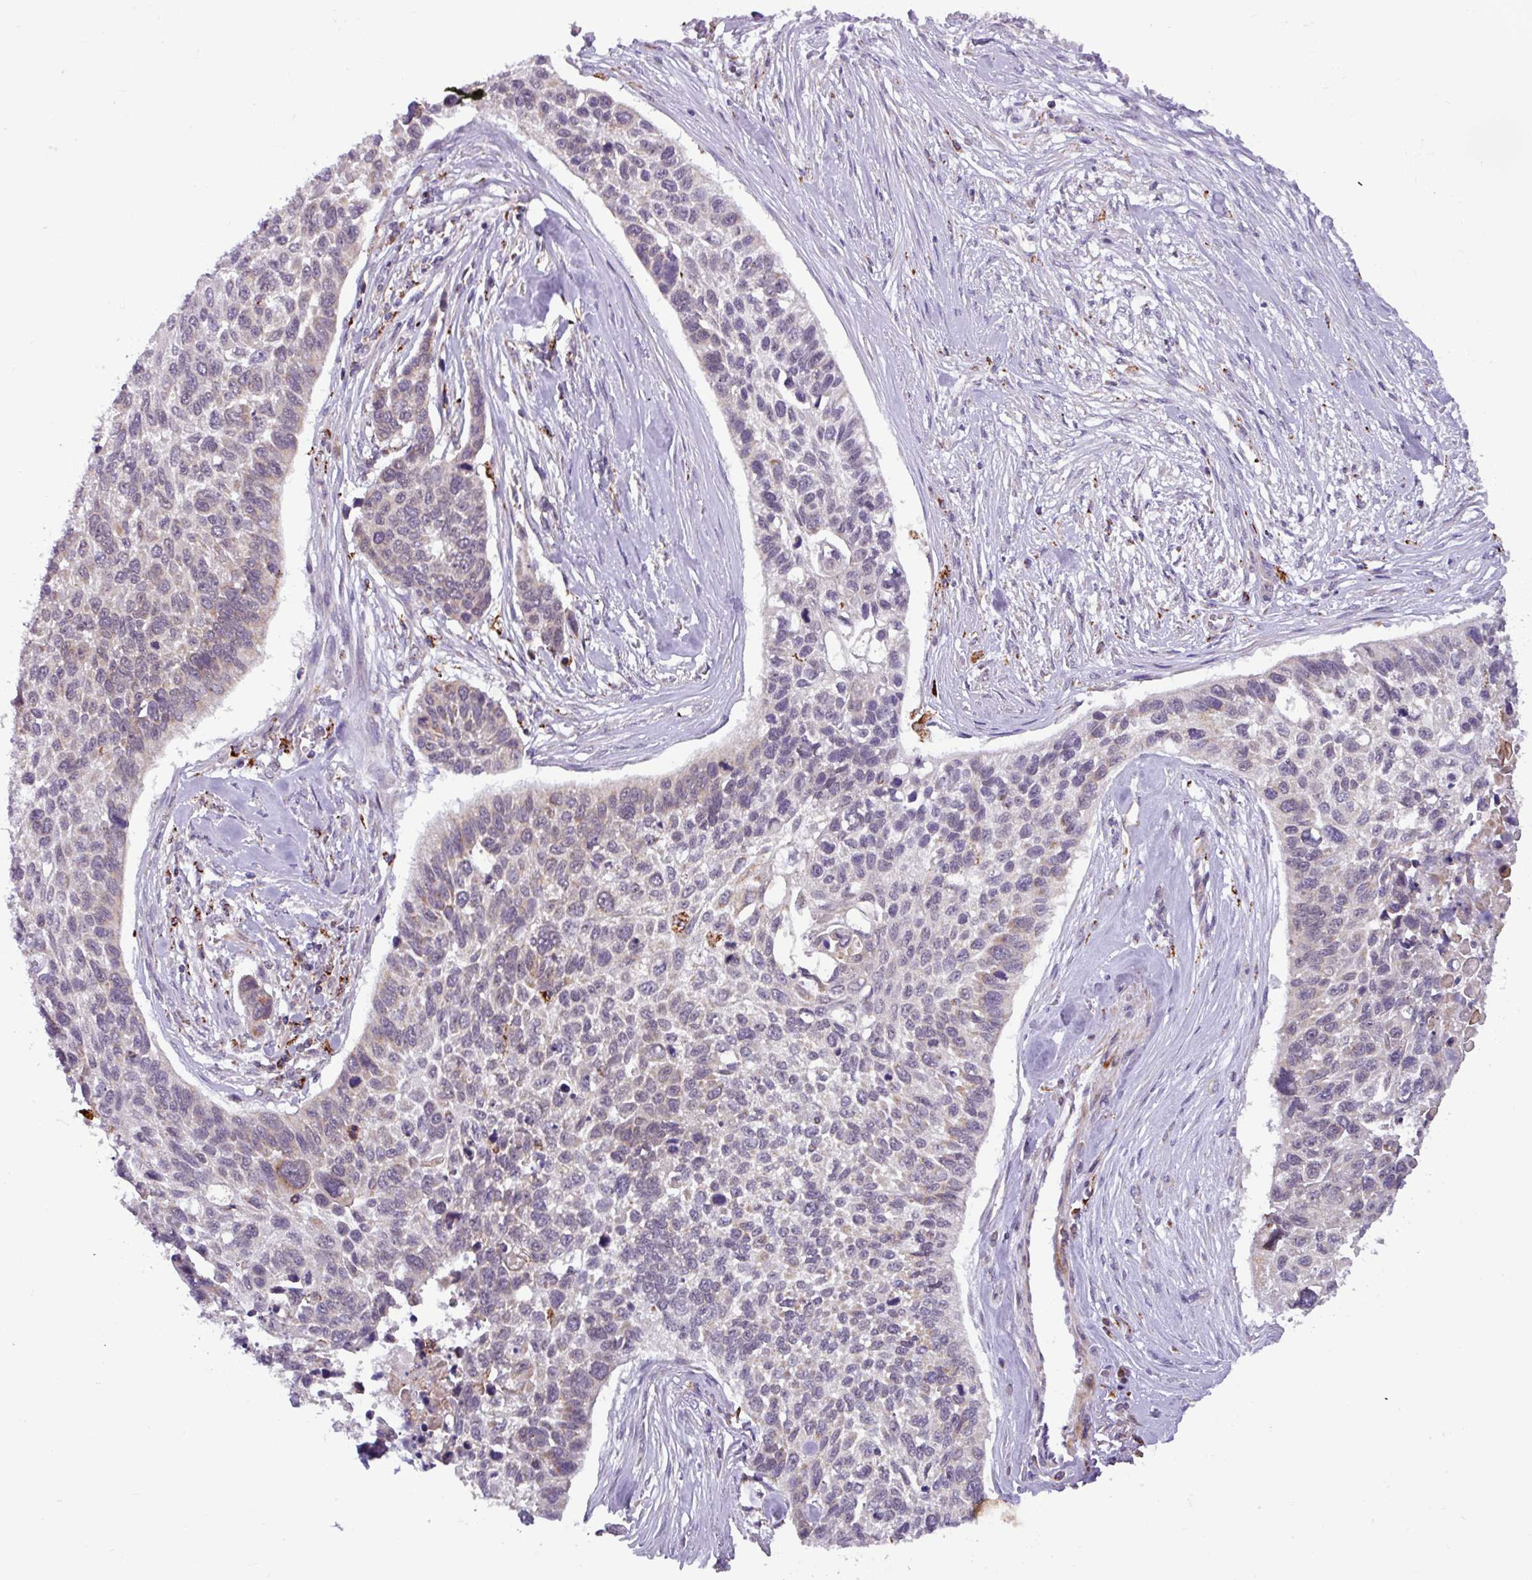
{"staining": {"intensity": "weak", "quantity": "<25%", "location": "cytoplasmic/membranous"}, "tissue": "lung cancer", "cell_type": "Tumor cells", "image_type": "cancer", "snomed": [{"axis": "morphology", "description": "Squamous cell carcinoma, NOS"}, {"axis": "topography", "description": "Lung"}], "caption": "Immunohistochemistry photomicrograph of neoplastic tissue: human lung squamous cell carcinoma stained with DAB displays no significant protein positivity in tumor cells.", "gene": "AKIRIN1", "patient": {"sex": "male", "age": 62}}